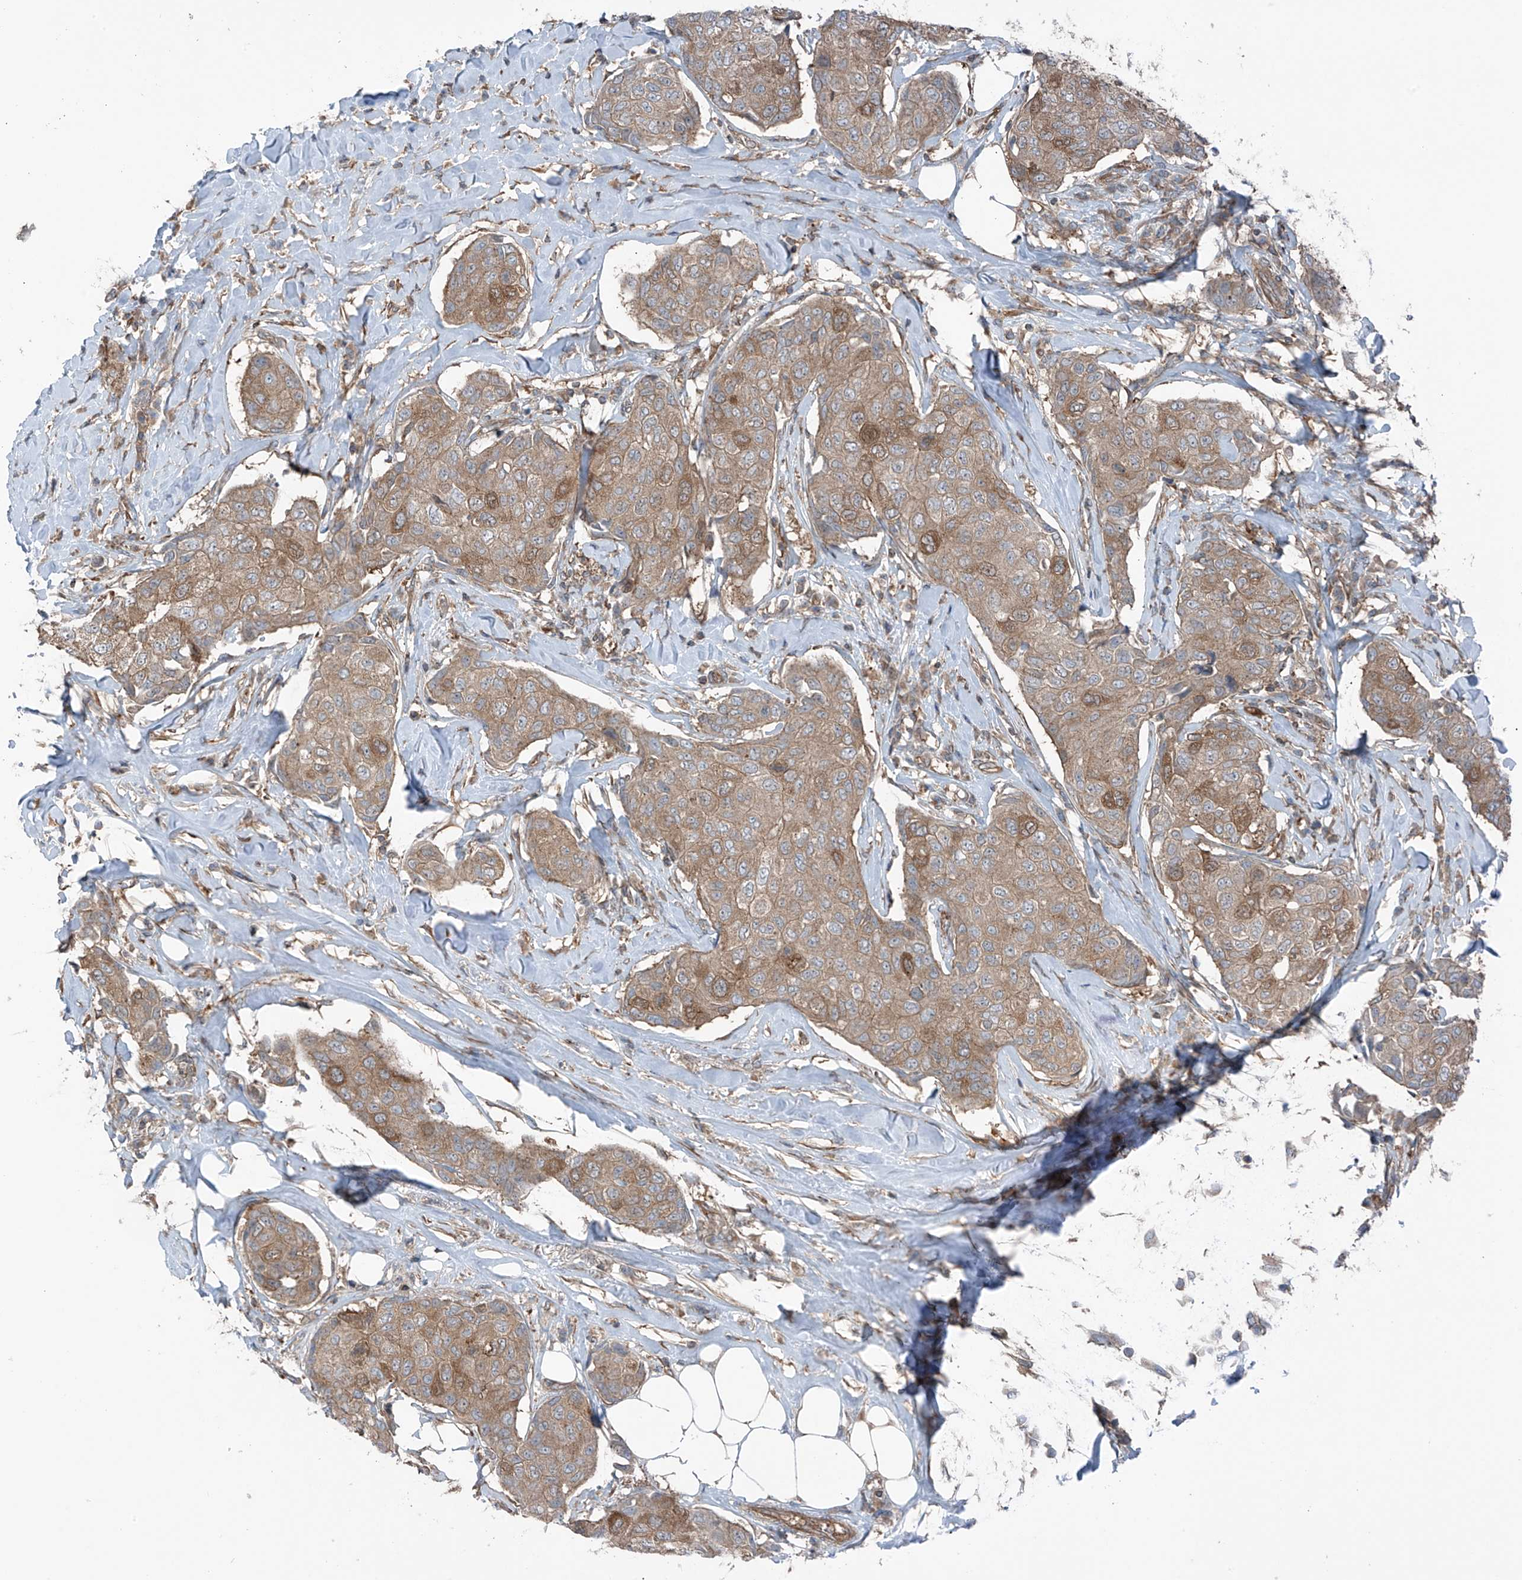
{"staining": {"intensity": "moderate", "quantity": ">75%", "location": "cytoplasmic/membranous"}, "tissue": "breast cancer", "cell_type": "Tumor cells", "image_type": "cancer", "snomed": [{"axis": "morphology", "description": "Duct carcinoma"}, {"axis": "topography", "description": "Breast"}], "caption": "A brown stain highlights moderate cytoplasmic/membranous expression of a protein in breast cancer (intraductal carcinoma) tumor cells.", "gene": "TXNDC9", "patient": {"sex": "female", "age": 80}}